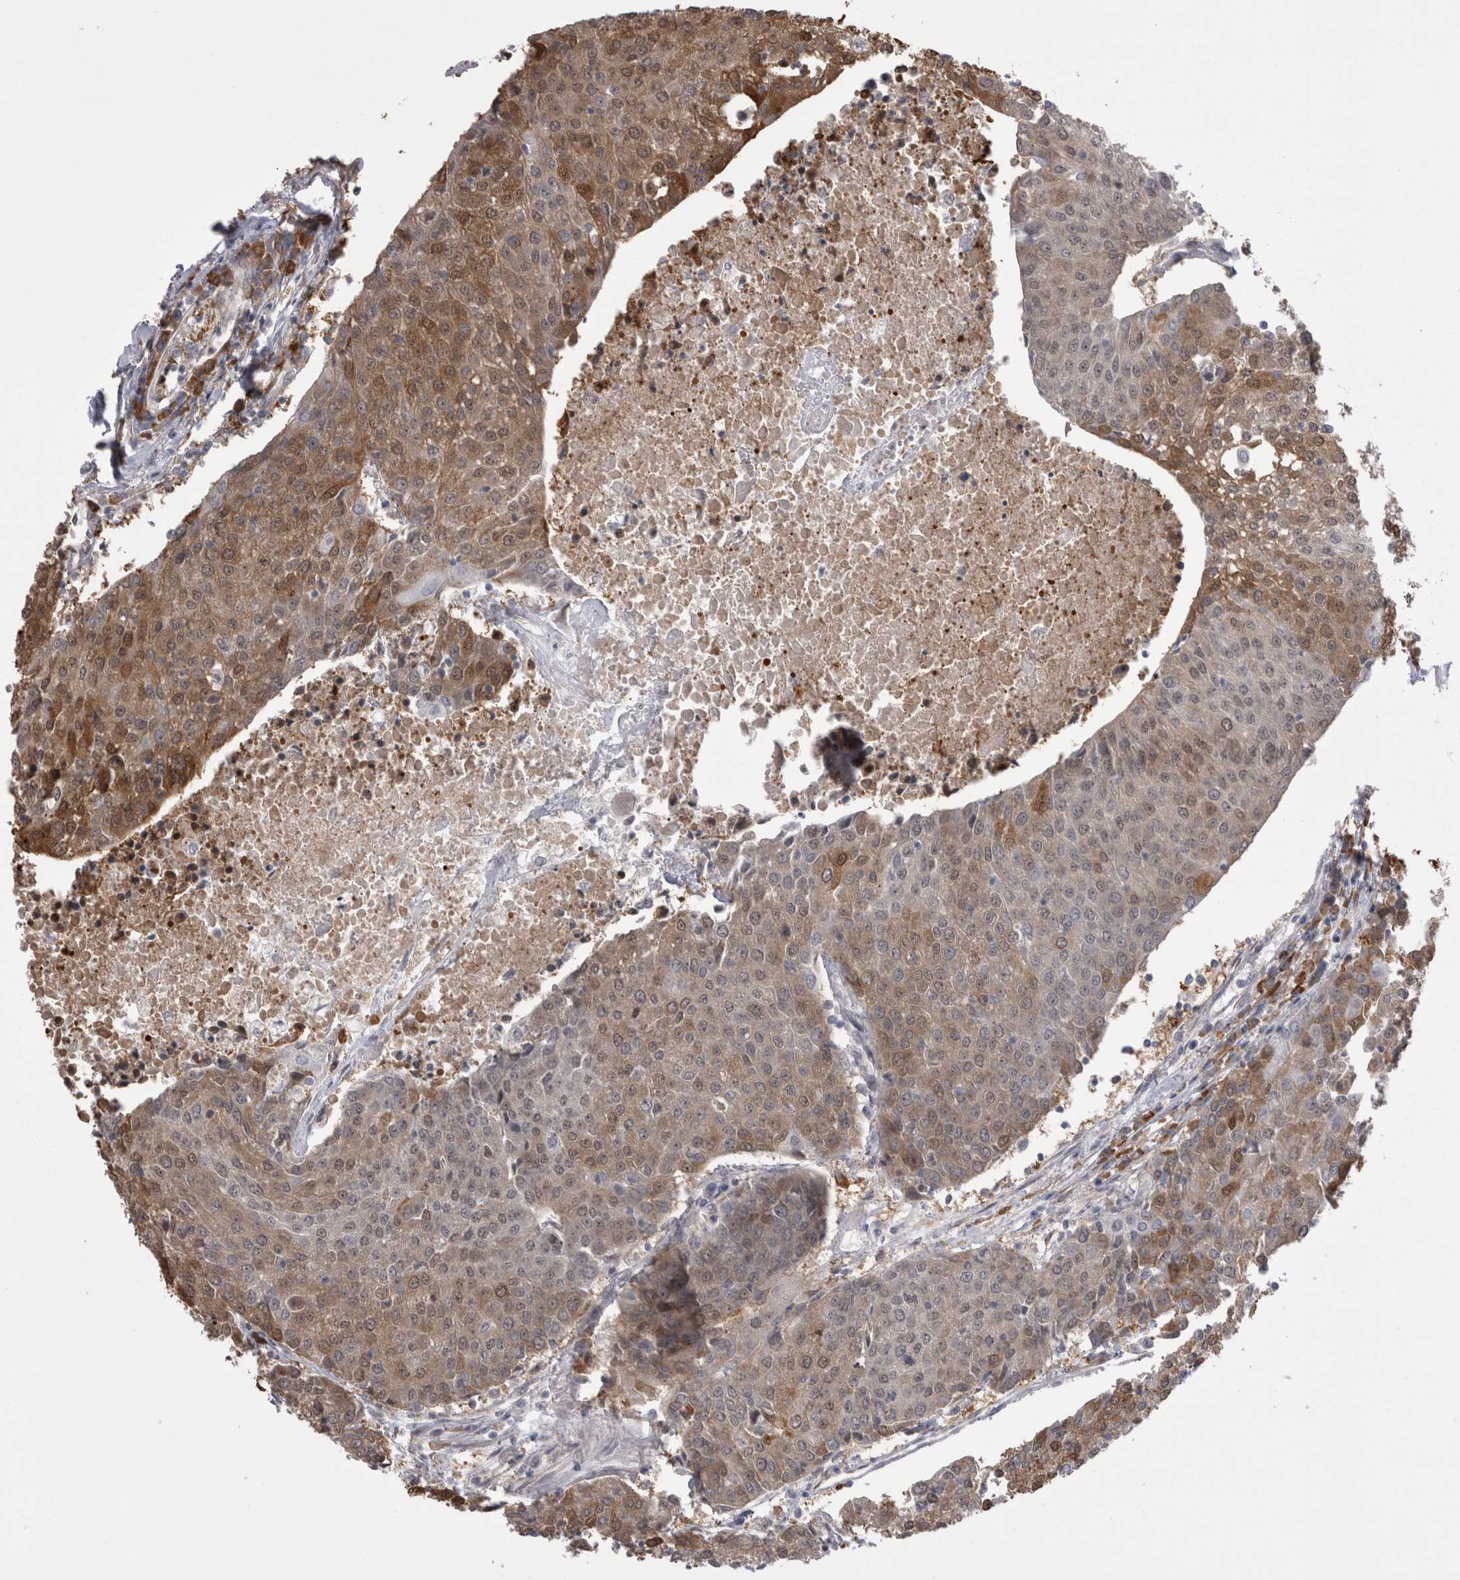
{"staining": {"intensity": "weak", "quantity": ">75%", "location": "cytoplasmic/membranous"}, "tissue": "urothelial cancer", "cell_type": "Tumor cells", "image_type": "cancer", "snomed": [{"axis": "morphology", "description": "Urothelial carcinoma, High grade"}, {"axis": "topography", "description": "Urinary bladder"}], "caption": "About >75% of tumor cells in urothelial carcinoma (high-grade) show weak cytoplasmic/membranous protein positivity as visualized by brown immunohistochemical staining.", "gene": "CHIC2", "patient": {"sex": "female", "age": 85}}